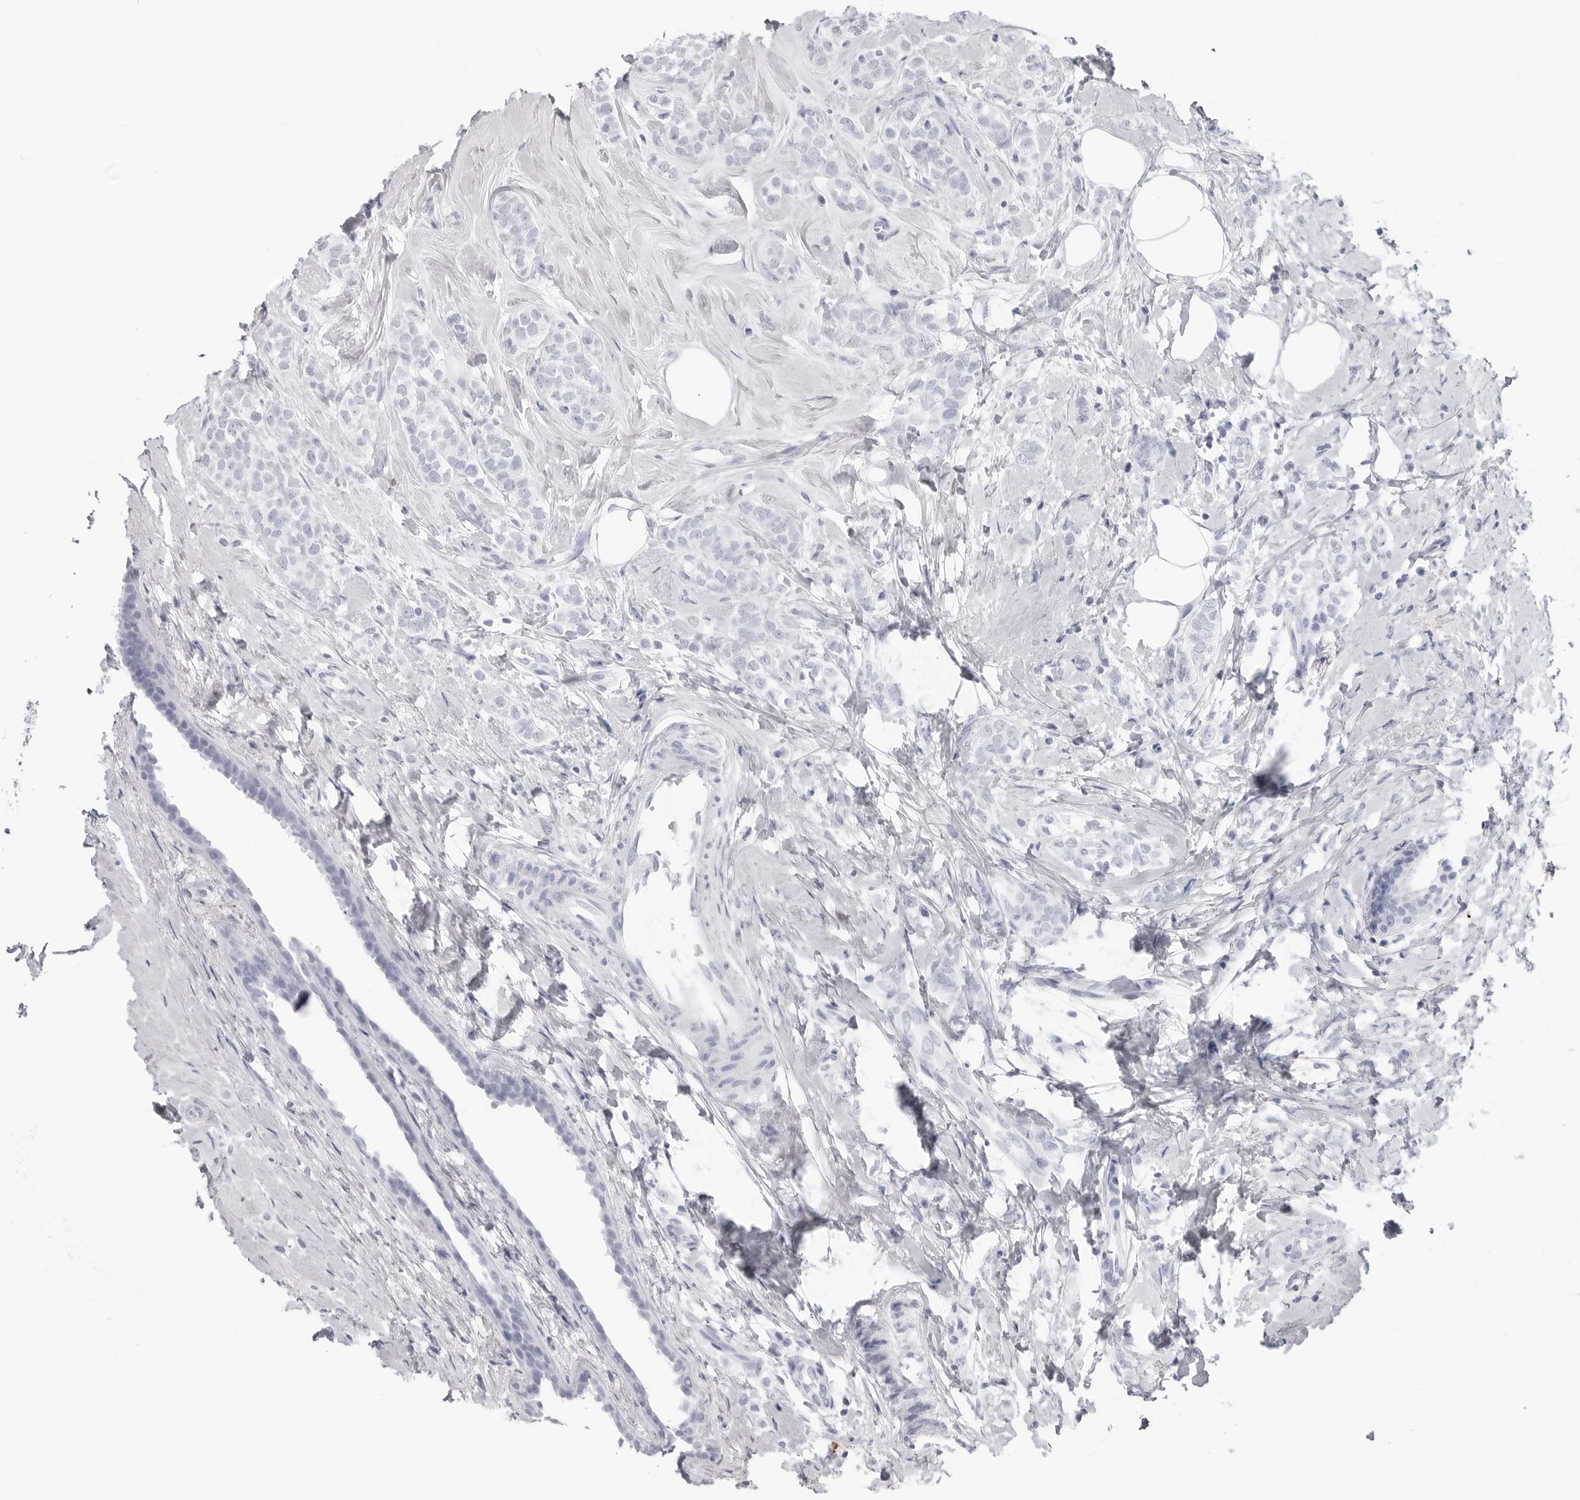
{"staining": {"intensity": "negative", "quantity": "none", "location": "none"}, "tissue": "breast cancer", "cell_type": "Tumor cells", "image_type": "cancer", "snomed": [{"axis": "morphology", "description": "Lobular carcinoma"}, {"axis": "topography", "description": "Breast"}], "caption": "Immunohistochemistry of breast lobular carcinoma exhibits no staining in tumor cells. The staining was performed using DAB (3,3'-diaminobenzidine) to visualize the protein expression in brown, while the nuclei were stained in blue with hematoxylin (Magnification: 20x).", "gene": "CST2", "patient": {"sex": "female", "age": 47}}